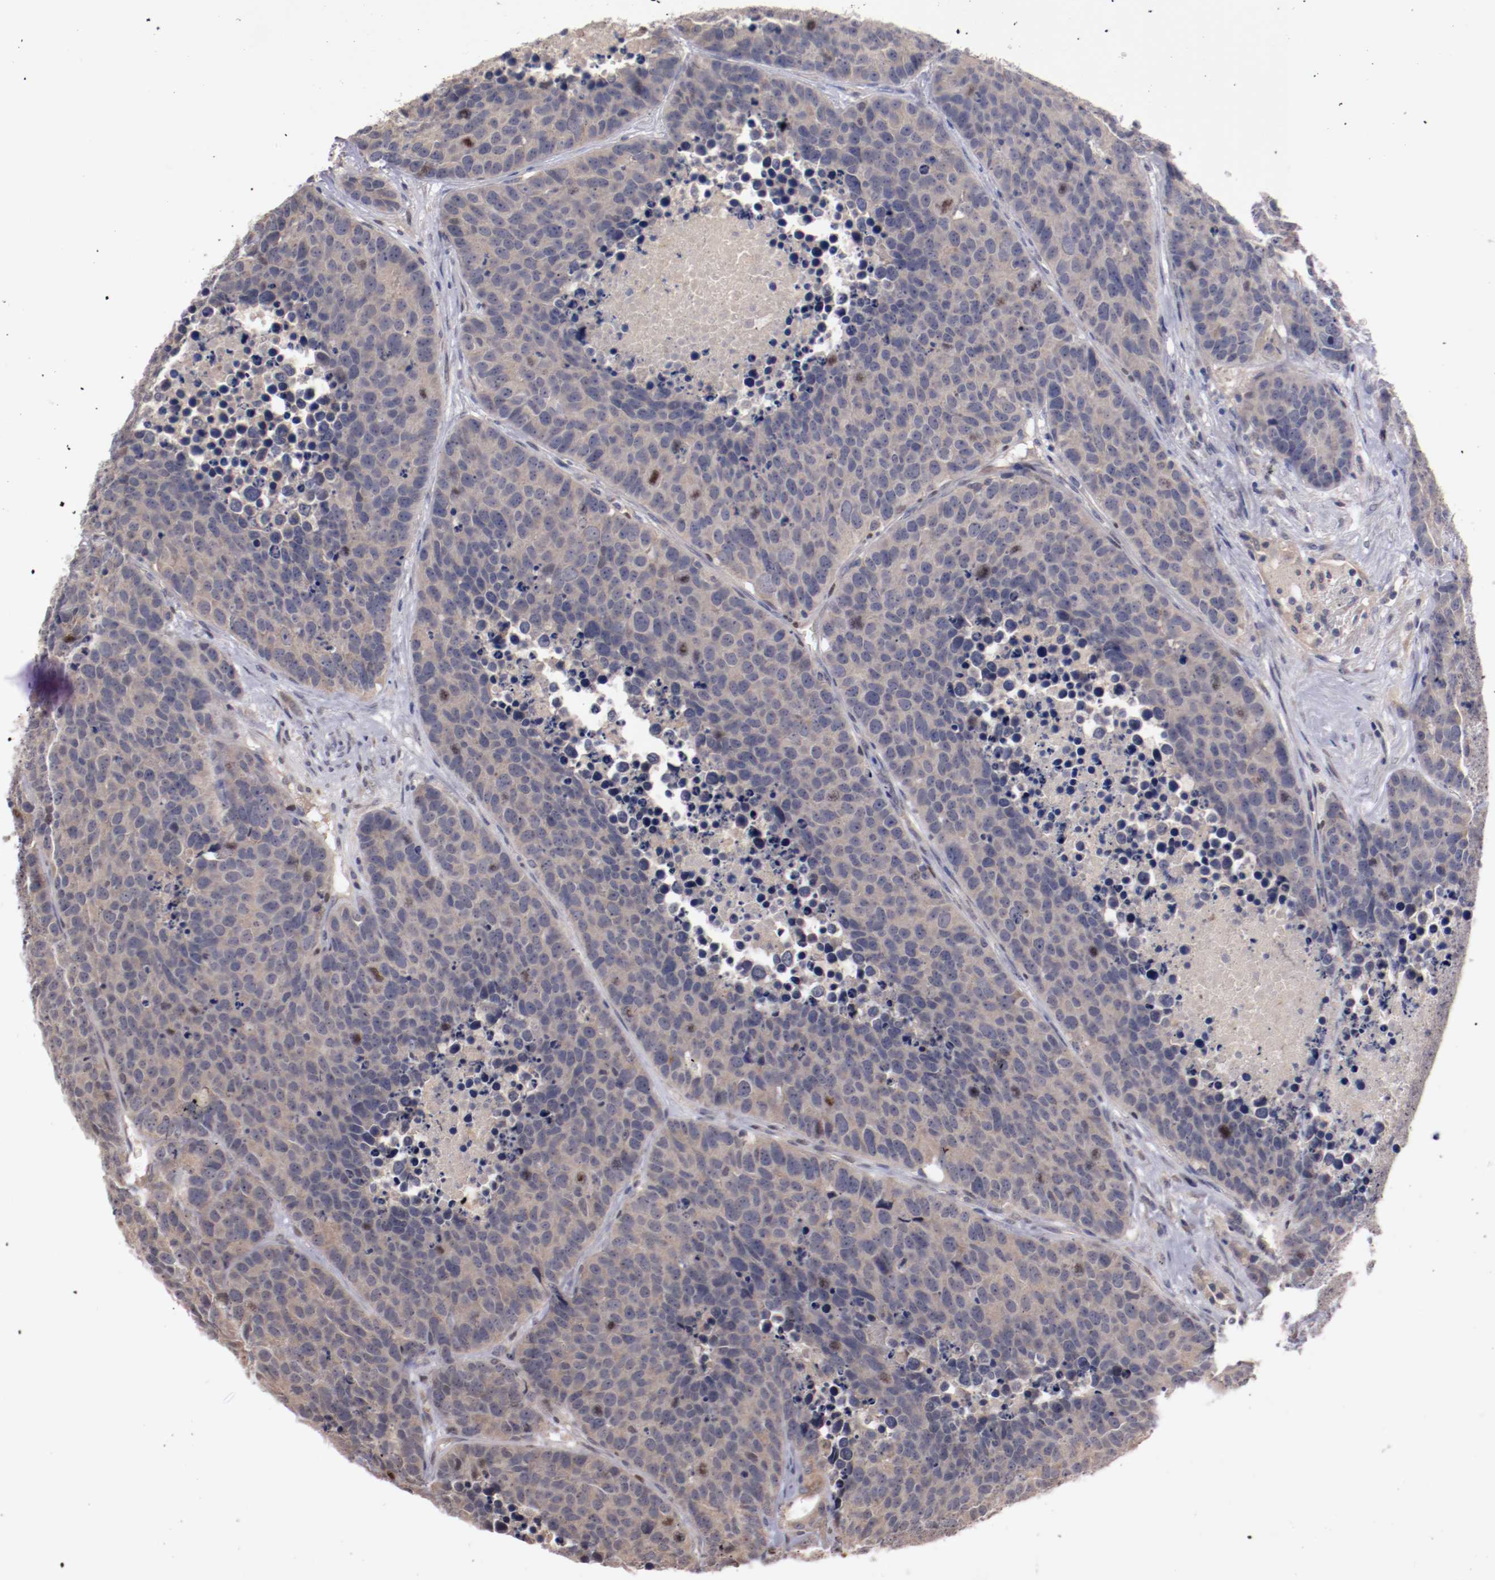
{"staining": {"intensity": "weak", "quantity": ">75%", "location": "cytoplasmic/membranous"}, "tissue": "carcinoid", "cell_type": "Tumor cells", "image_type": "cancer", "snomed": [{"axis": "morphology", "description": "Carcinoid, malignant, NOS"}, {"axis": "topography", "description": "Lung"}], "caption": "This is a photomicrograph of immunohistochemistry (IHC) staining of carcinoid, which shows weak expression in the cytoplasmic/membranous of tumor cells.", "gene": "FAM81A", "patient": {"sex": "male", "age": 60}}